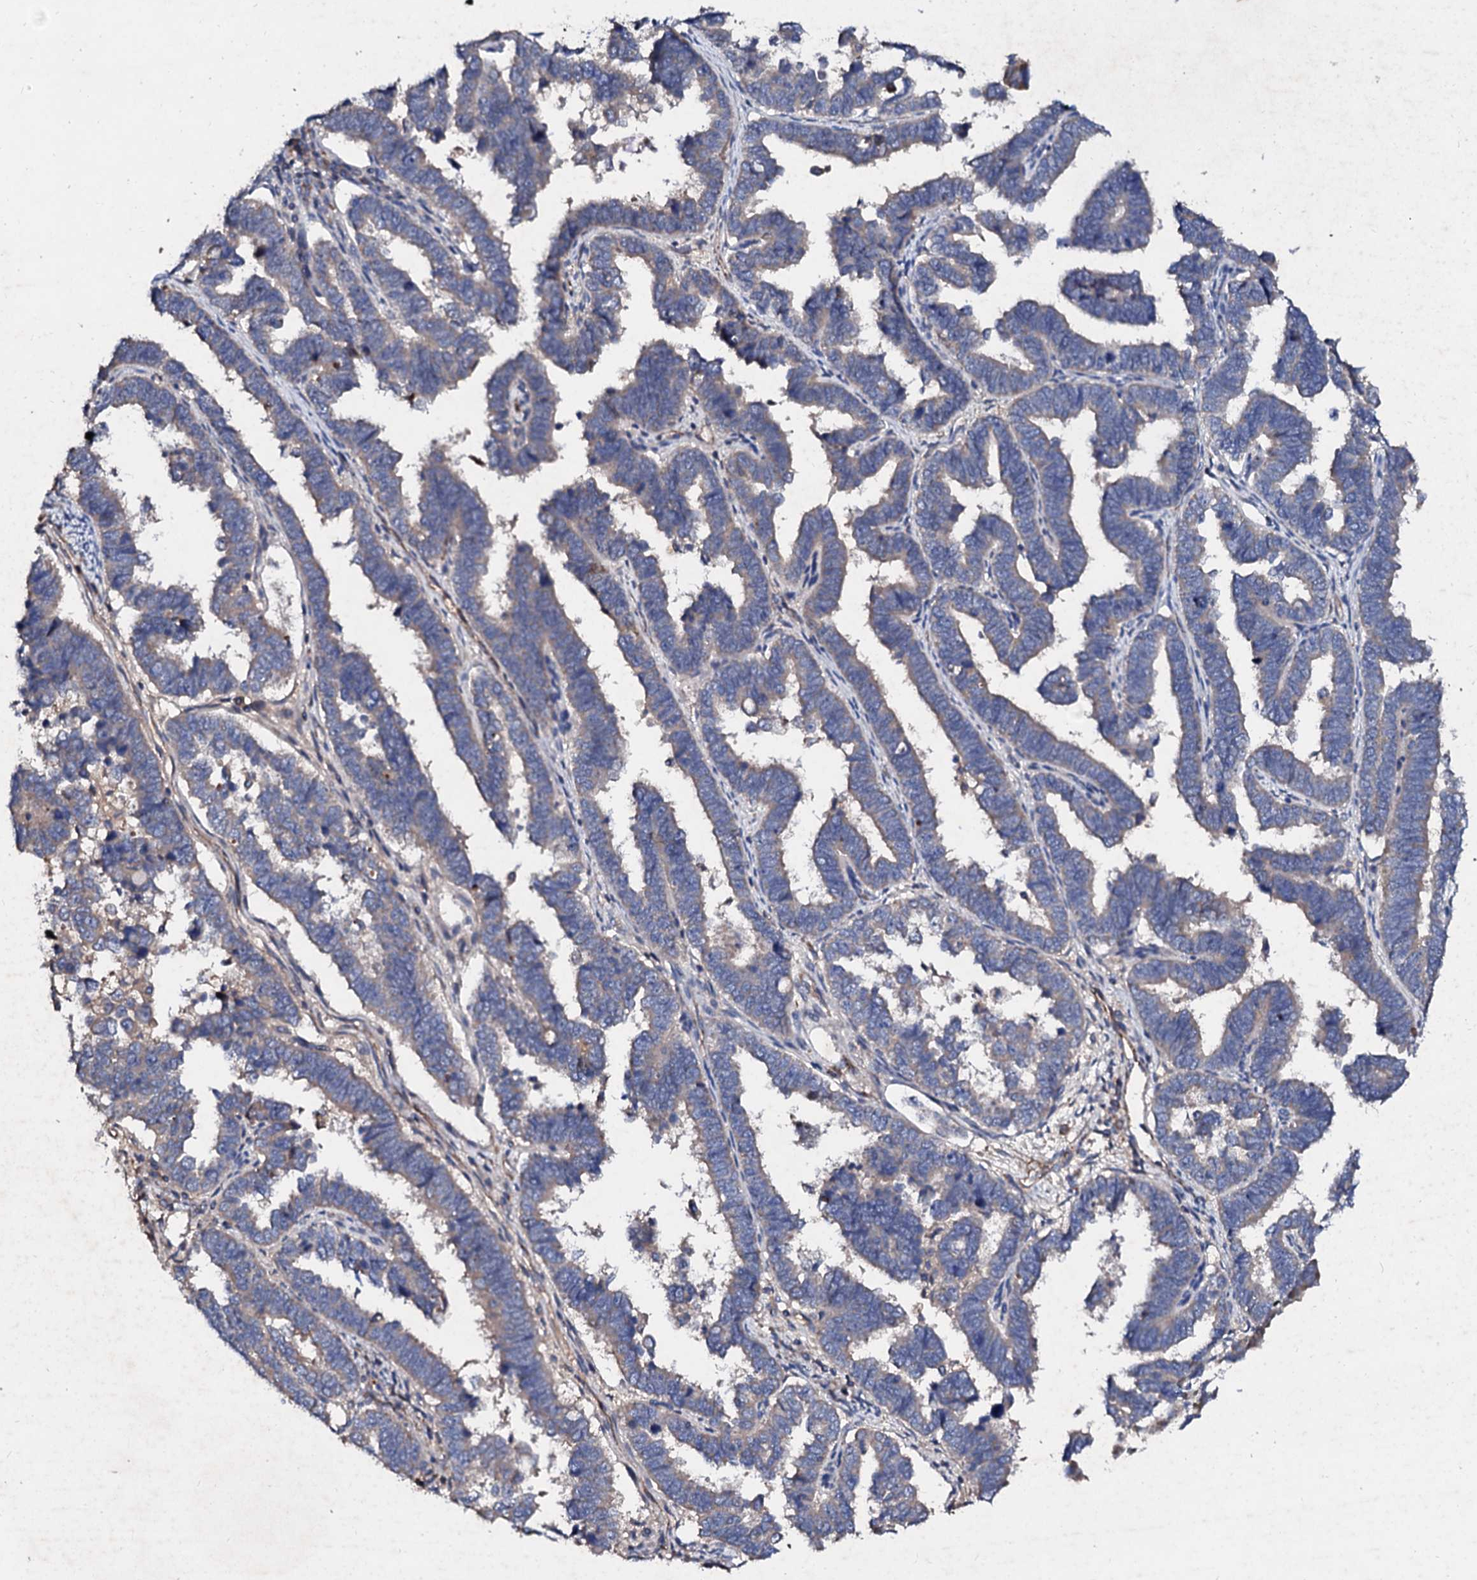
{"staining": {"intensity": "negative", "quantity": "none", "location": "none"}, "tissue": "endometrial cancer", "cell_type": "Tumor cells", "image_type": "cancer", "snomed": [{"axis": "morphology", "description": "Adenocarcinoma, NOS"}, {"axis": "topography", "description": "Endometrium"}], "caption": "An image of human endometrial cancer is negative for staining in tumor cells. (DAB (3,3'-diaminobenzidine) IHC with hematoxylin counter stain).", "gene": "FIBIN", "patient": {"sex": "female", "age": 75}}